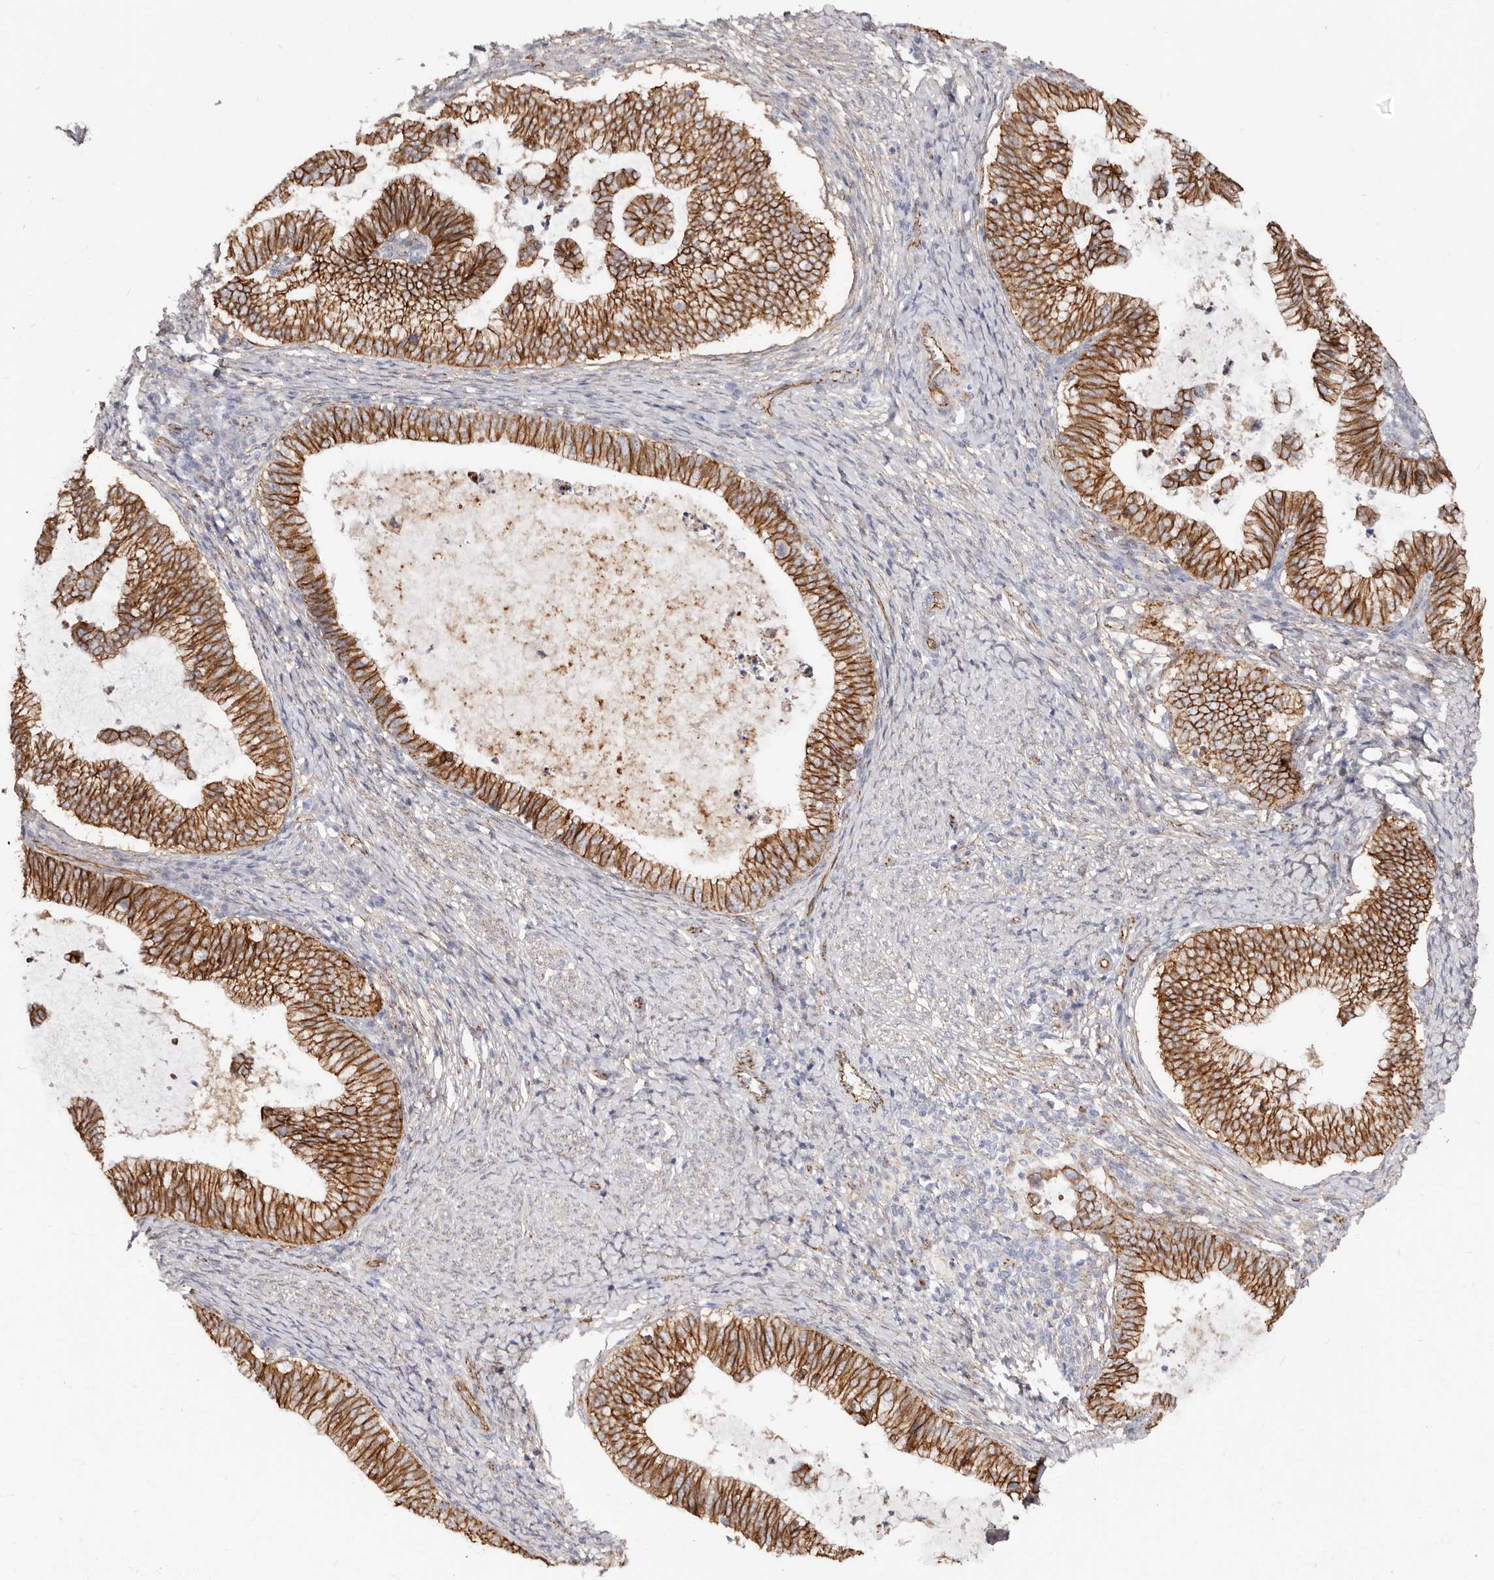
{"staining": {"intensity": "strong", "quantity": ">75%", "location": "cytoplasmic/membranous"}, "tissue": "cervical cancer", "cell_type": "Tumor cells", "image_type": "cancer", "snomed": [{"axis": "morphology", "description": "Adenocarcinoma, NOS"}, {"axis": "topography", "description": "Cervix"}], "caption": "Brown immunohistochemical staining in cervical adenocarcinoma shows strong cytoplasmic/membranous expression in about >75% of tumor cells.", "gene": "CTNNB1", "patient": {"sex": "female", "age": 36}}